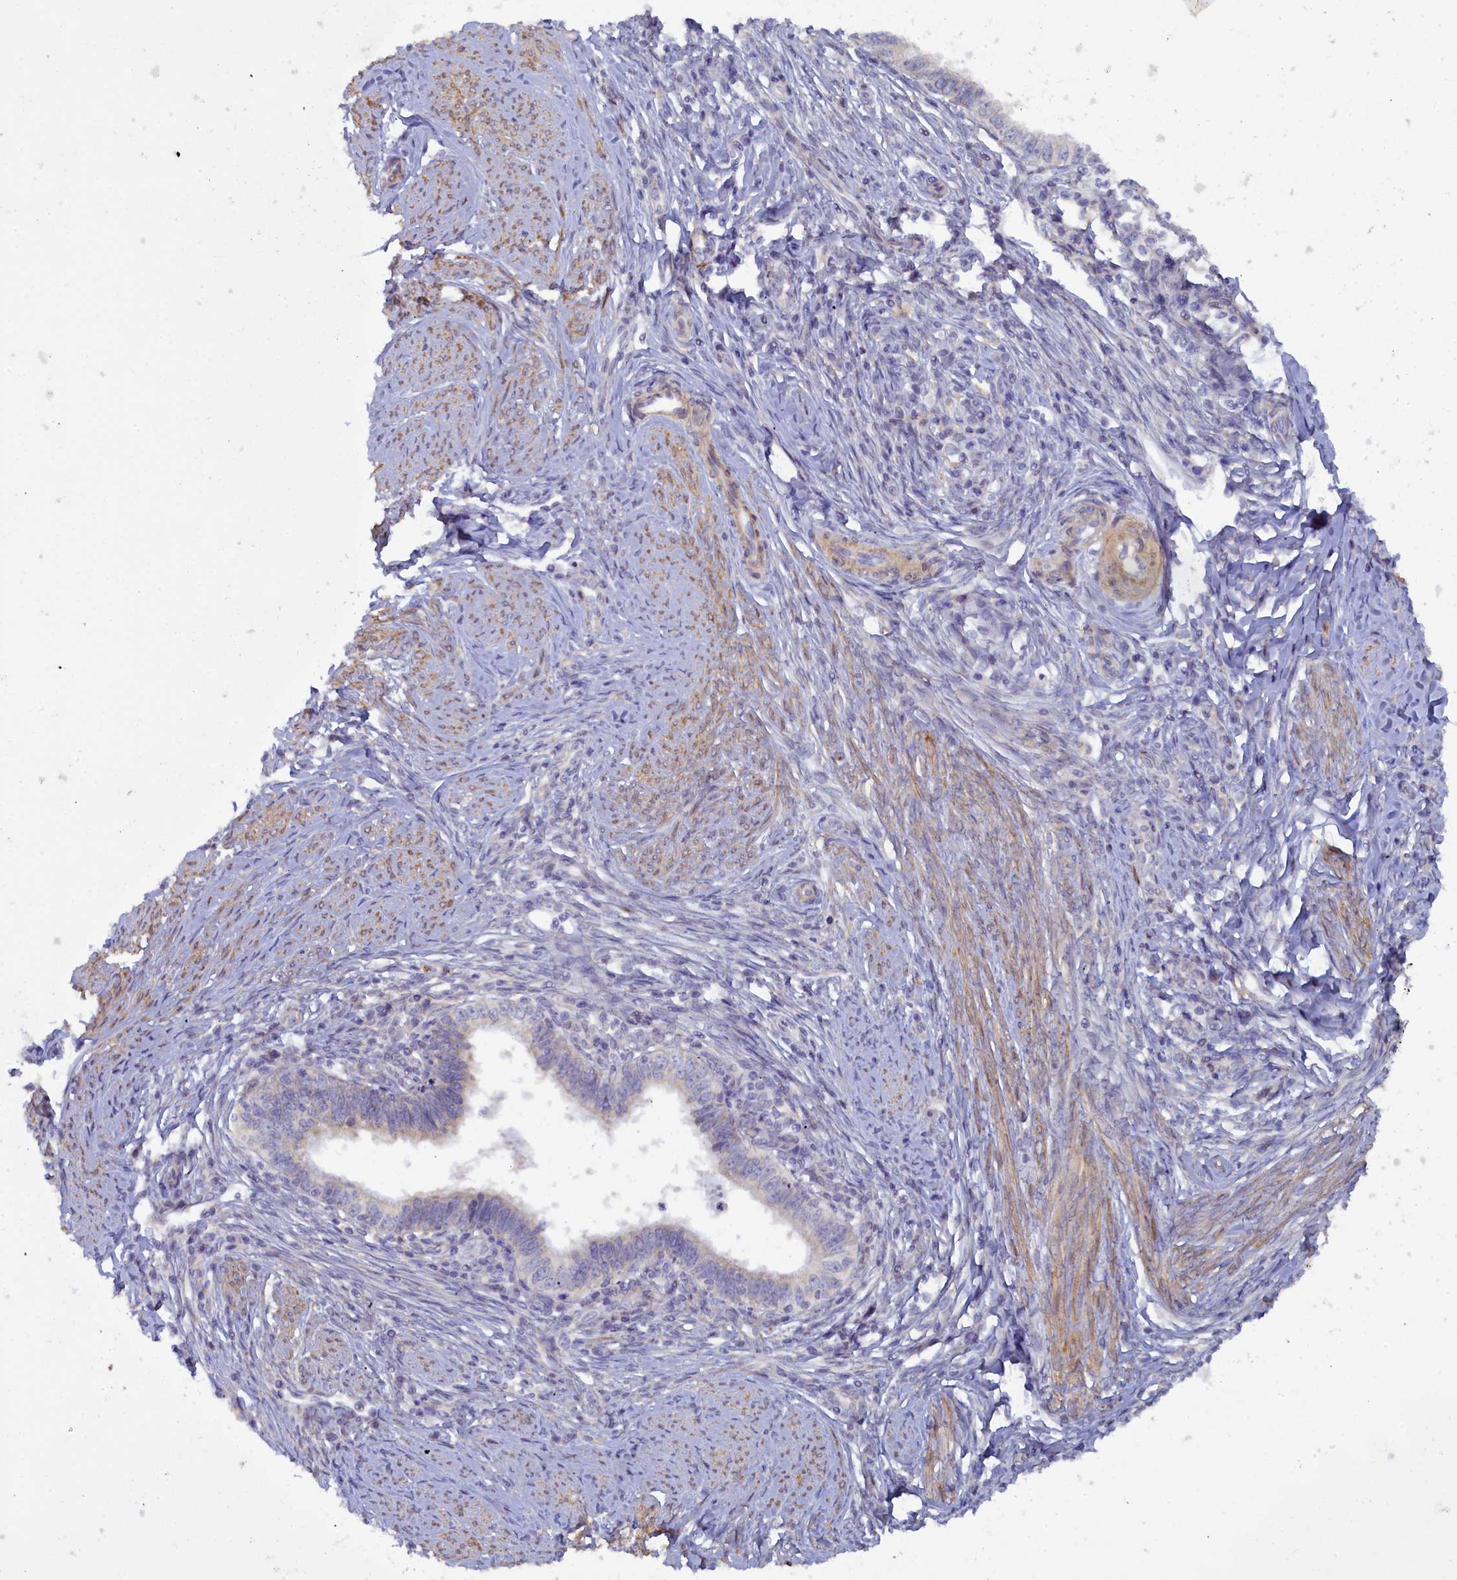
{"staining": {"intensity": "weak", "quantity": "<25%", "location": "cytoplasmic/membranous"}, "tissue": "cervical cancer", "cell_type": "Tumor cells", "image_type": "cancer", "snomed": [{"axis": "morphology", "description": "Adenocarcinoma, NOS"}, {"axis": "topography", "description": "Cervix"}], "caption": "A micrograph of cervical cancer (adenocarcinoma) stained for a protein shows no brown staining in tumor cells.", "gene": "POGLUT3", "patient": {"sex": "female", "age": 36}}